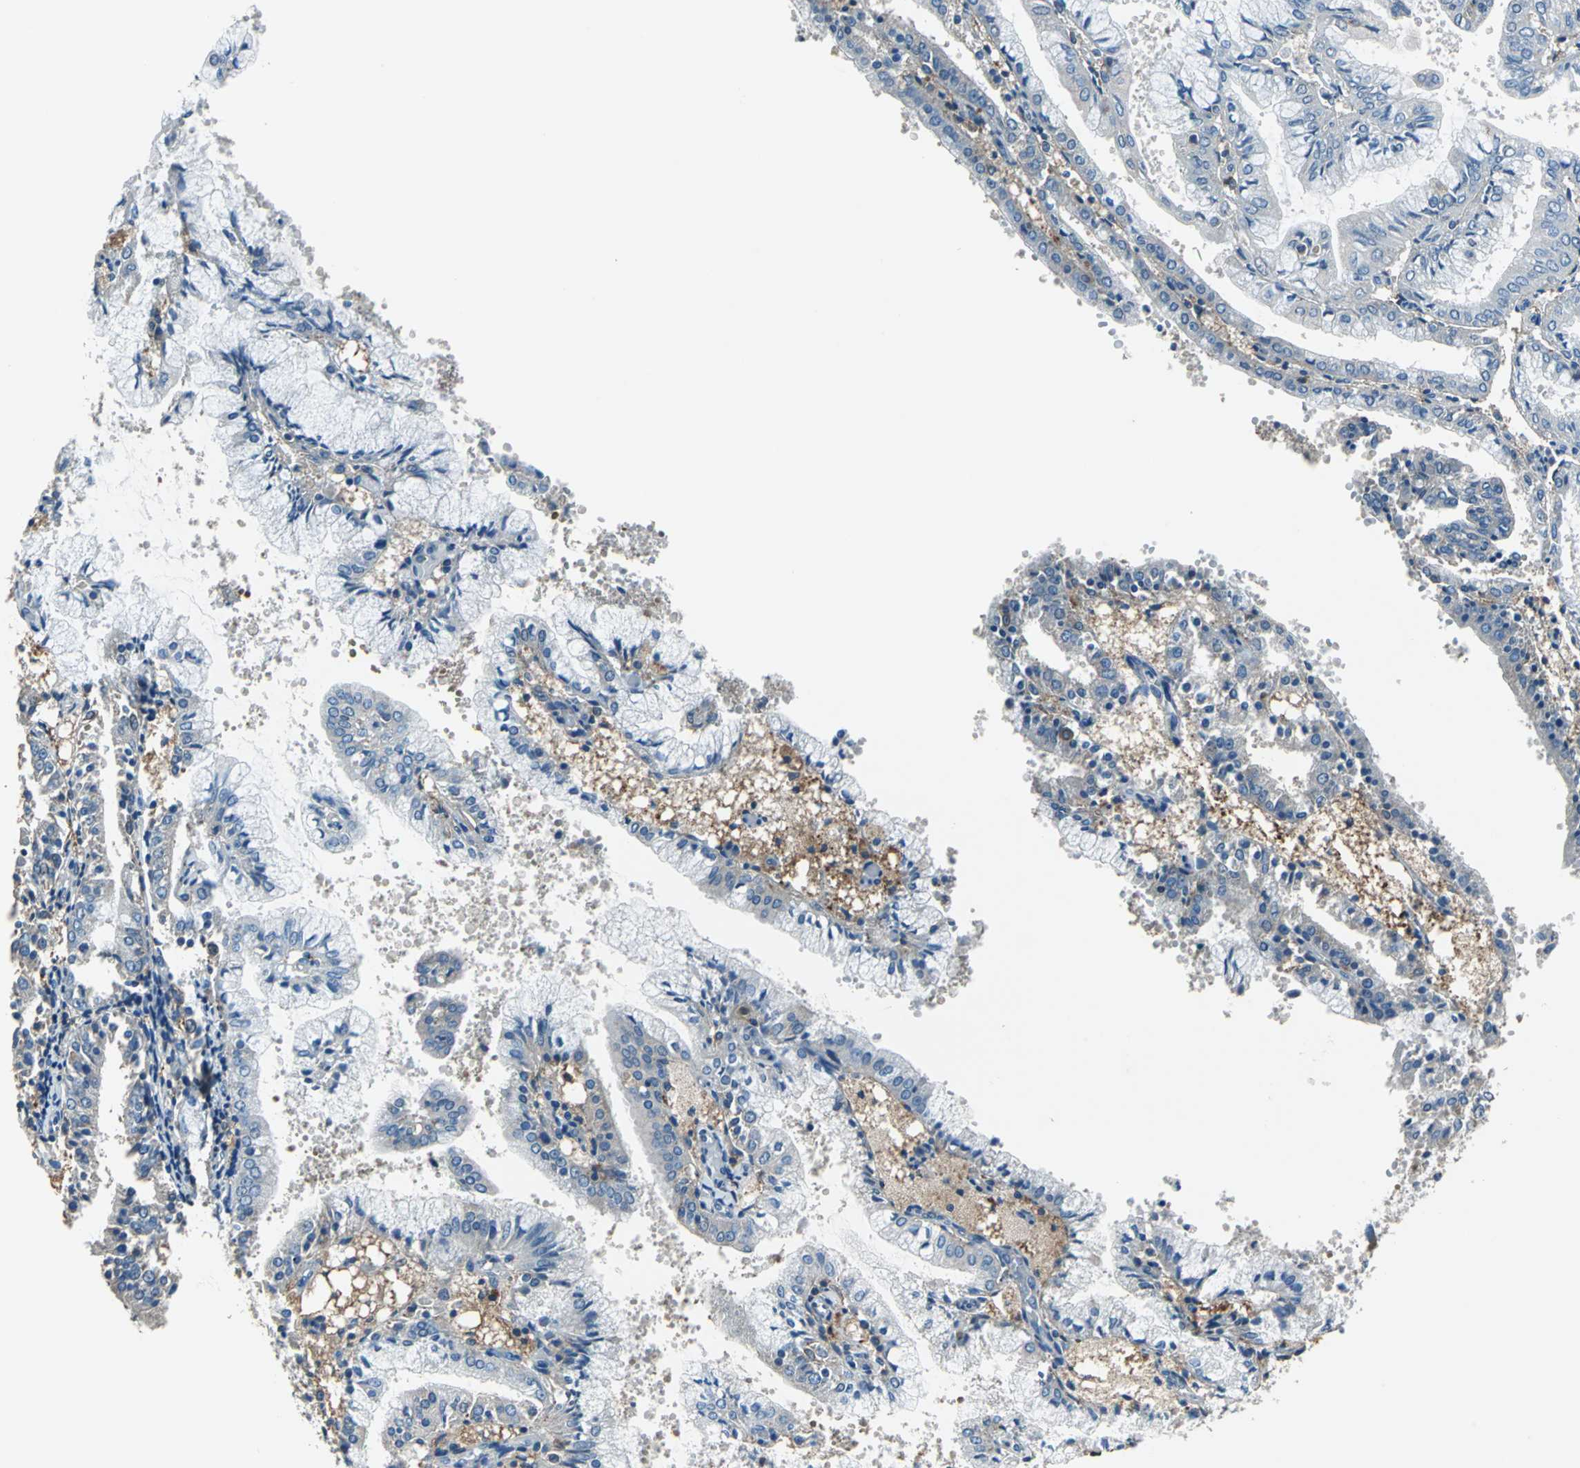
{"staining": {"intensity": "negative", "quantity": "none", "location": "none"}, "tissue": "endometrial cancer", "cell_type": "Tumor cells", "image_type": "cancer", "snomed": [{"axis": "morphology", "description": "Adenocarcinoma, NOS"}, {"axis": "topography", "description": "Endometrium"}], "caption": "Human endometrial adenocarcinoma stained for a protein using immunohistochemistry demonstrates no expression in tumor cells.", "gene": "PRKCA", "patient": {"sex": "female", "age": 63}}